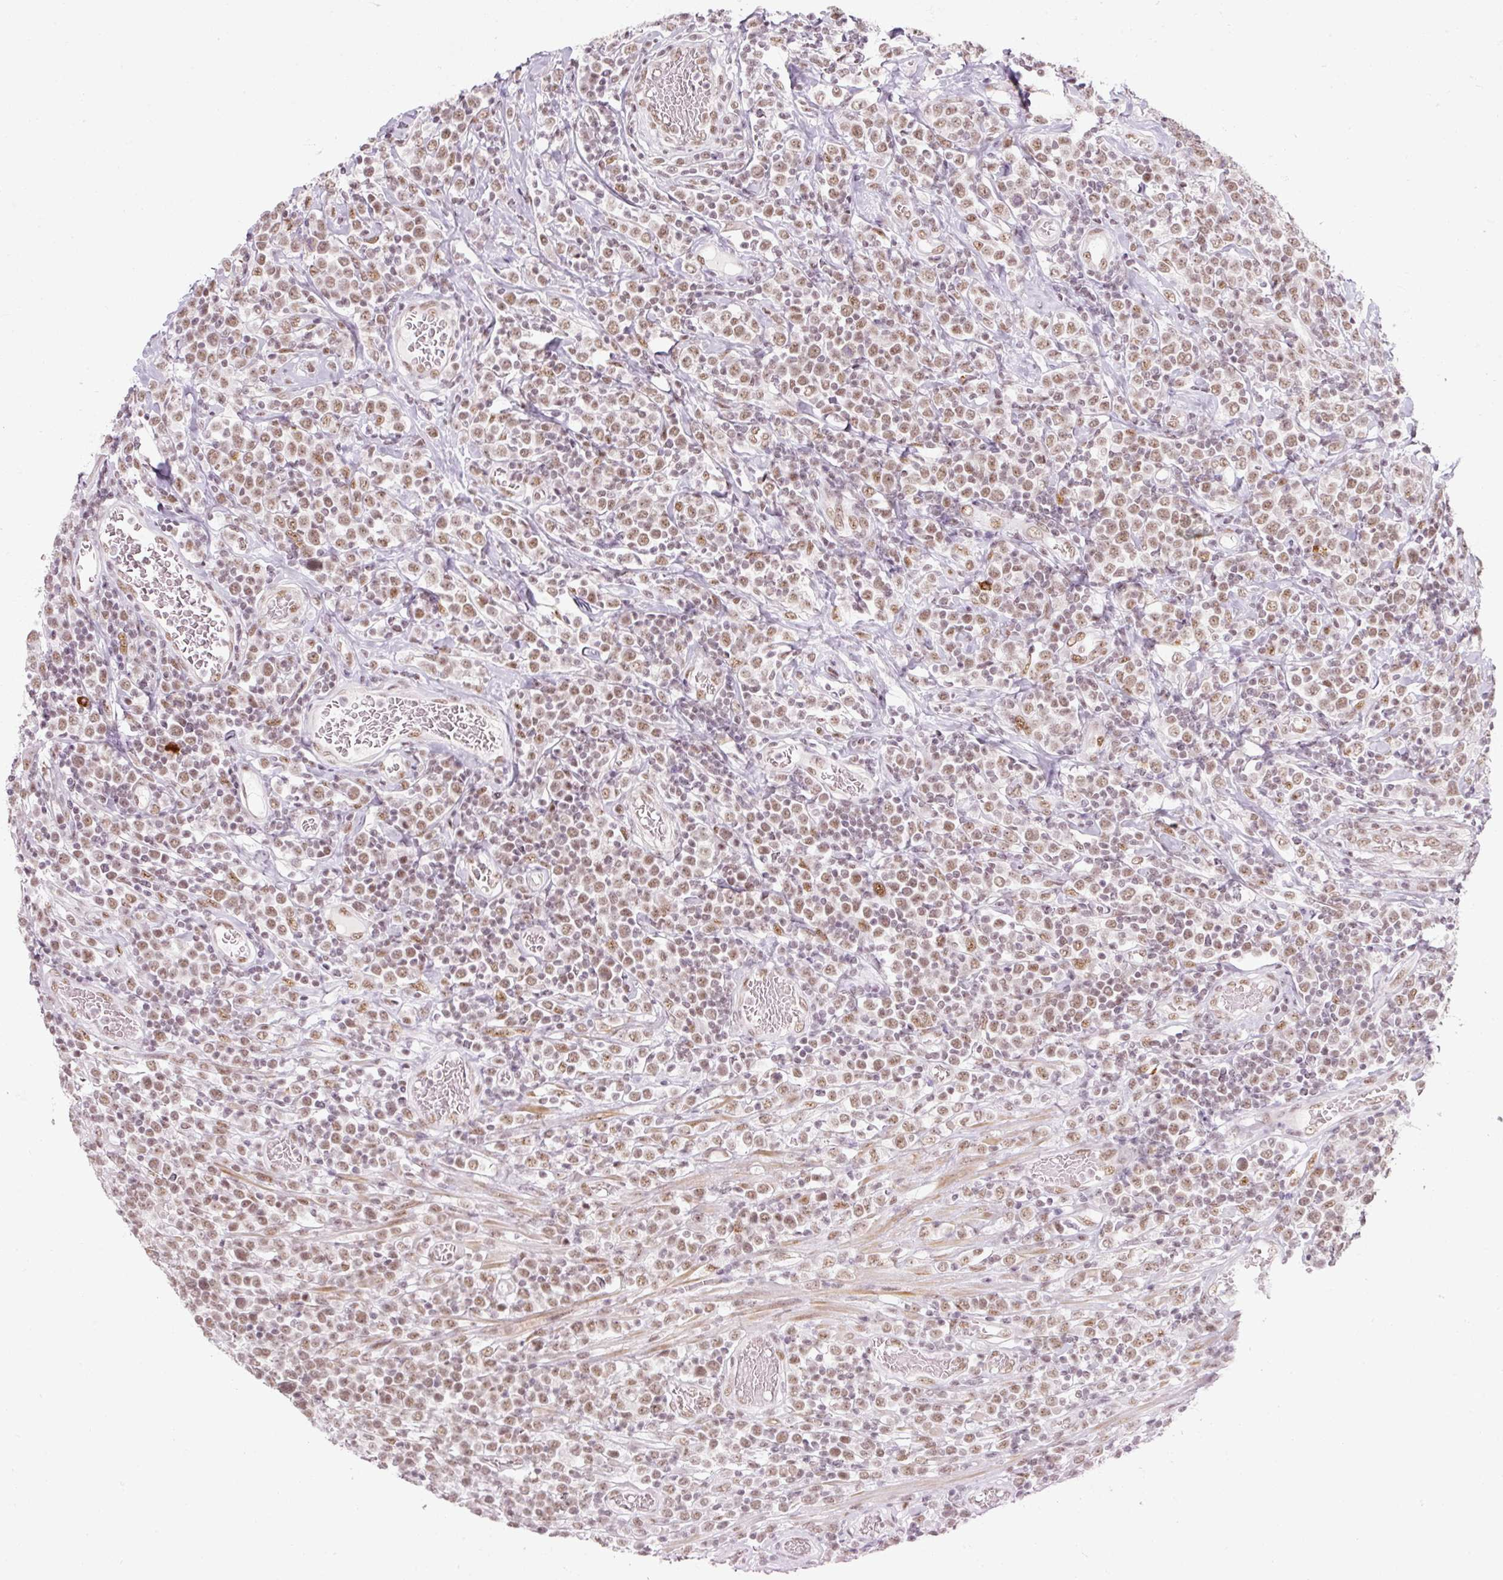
{"staining": {"intensity": "moderate", "quantity": ">75%", "location": "nuclear"}, "tissue": "lymphoma", "cell_type": "Tumor cells", "image_type": "cancer", "snomed": [{"axis": "morphology", "description": "Malignant lymphoma, non-Hodgkin's type, High grade"}, {"axis": "topography", "description": "Soft tissue"}], "caption": "Moderate nuclear expression for a protein is seen in about >75% of tumor cells of lymphoma using IHC.", "gene": "U2AF2", "patient": {"sex": "female", "age": 56}}